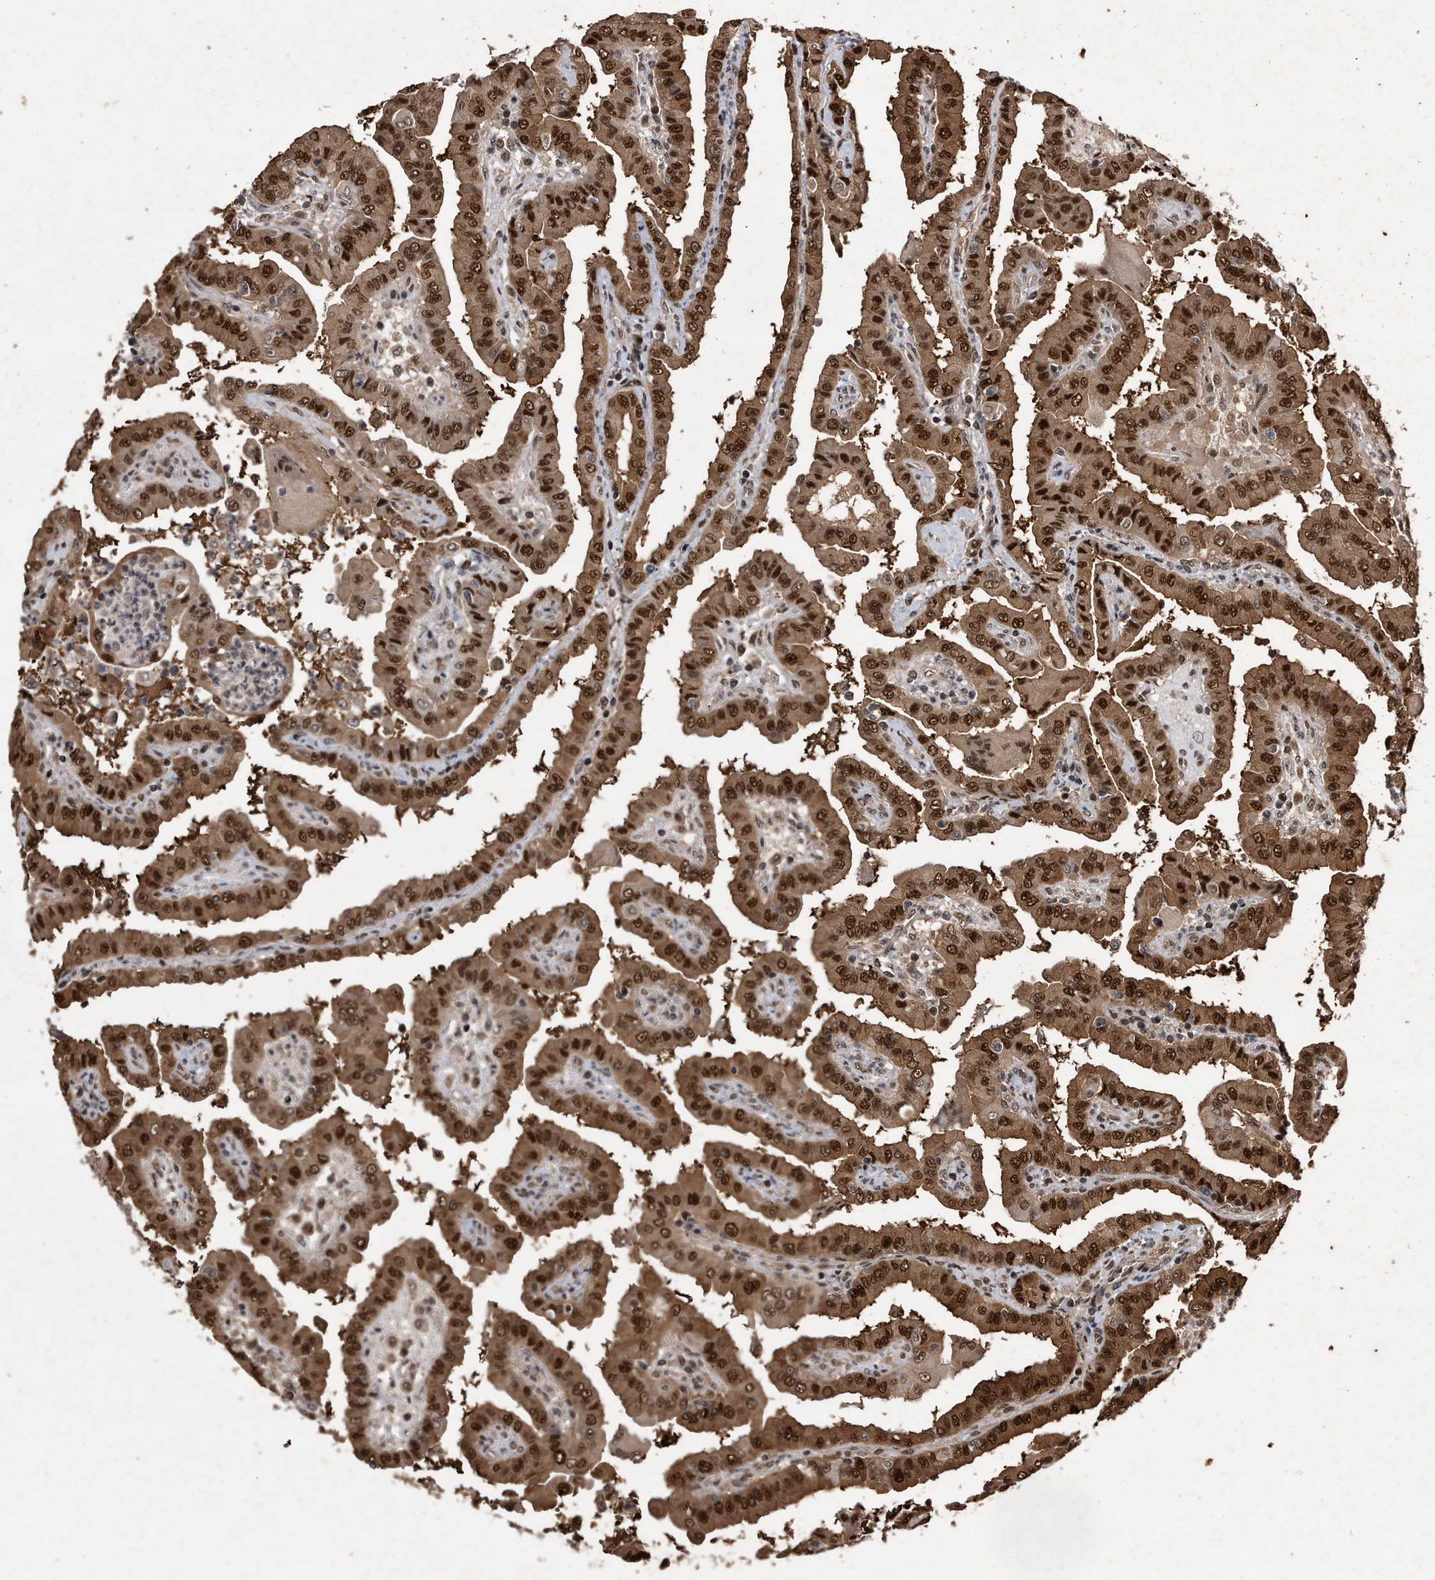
{"staining": {"intensity": "strong", "quantity": ">75%", "location": "cytoplasmic/membranous,nuclear"}, "tissue": "thyroid cancer", "cell_type": "Tumor cells", "image_type": "cancer", "snomed": [{"axis": "morphology", "description": "Papillary adenocarcinoma, NOS"}, {"axis": "topography", "description": "Thyroid gland"}], "caption": "Brown immunohistochemical staining in thyroid papillary adenocarcinoma shows strong cytoplasmic/membranous and nuclear positivity in about >75% of tumor cells.", "gene": "RAD23B", "patient": {"sex": "male", "age": 33}}